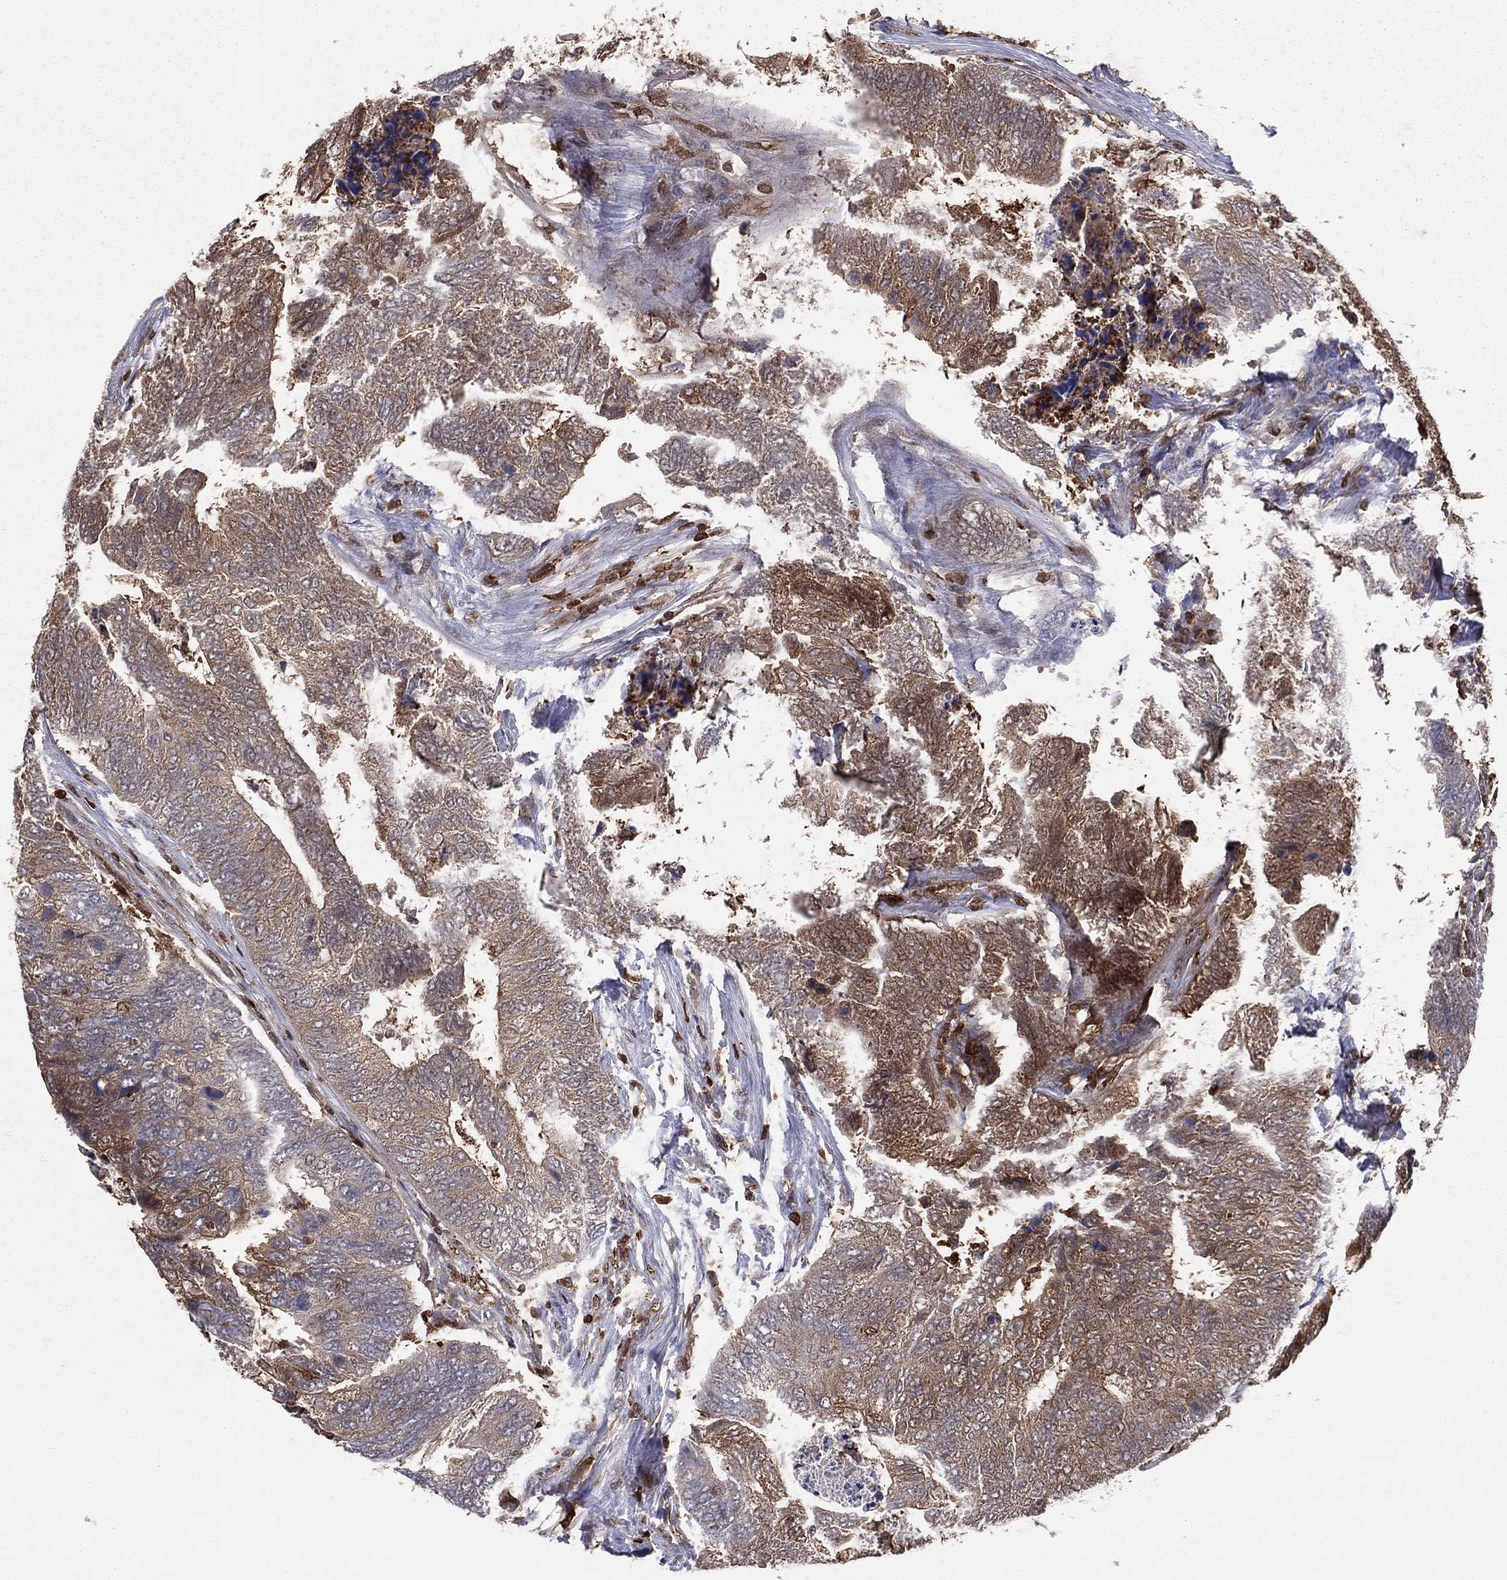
{"staining": {"intensity": "moderate", "quantity": "<25%", "location": "cytoplasmic/membranous"}, "tissue": "colorectal cancer", "cell_type": "Tumor cells", "image_type": "cancer", "snomed": [{"axis": "morphology", "description": "Adenocarcinoma, NOS"}, {"axis": "topography", "description": "Colon"}], "caption": "High-power microscopy captured an IHC micrograph of colorectal cancer, revealing moderate cytoplasmic/membranous positivity in about <25% of tumor cells.", "gene": "ENO1", "patient": {"sex": "female", "age": 67}}